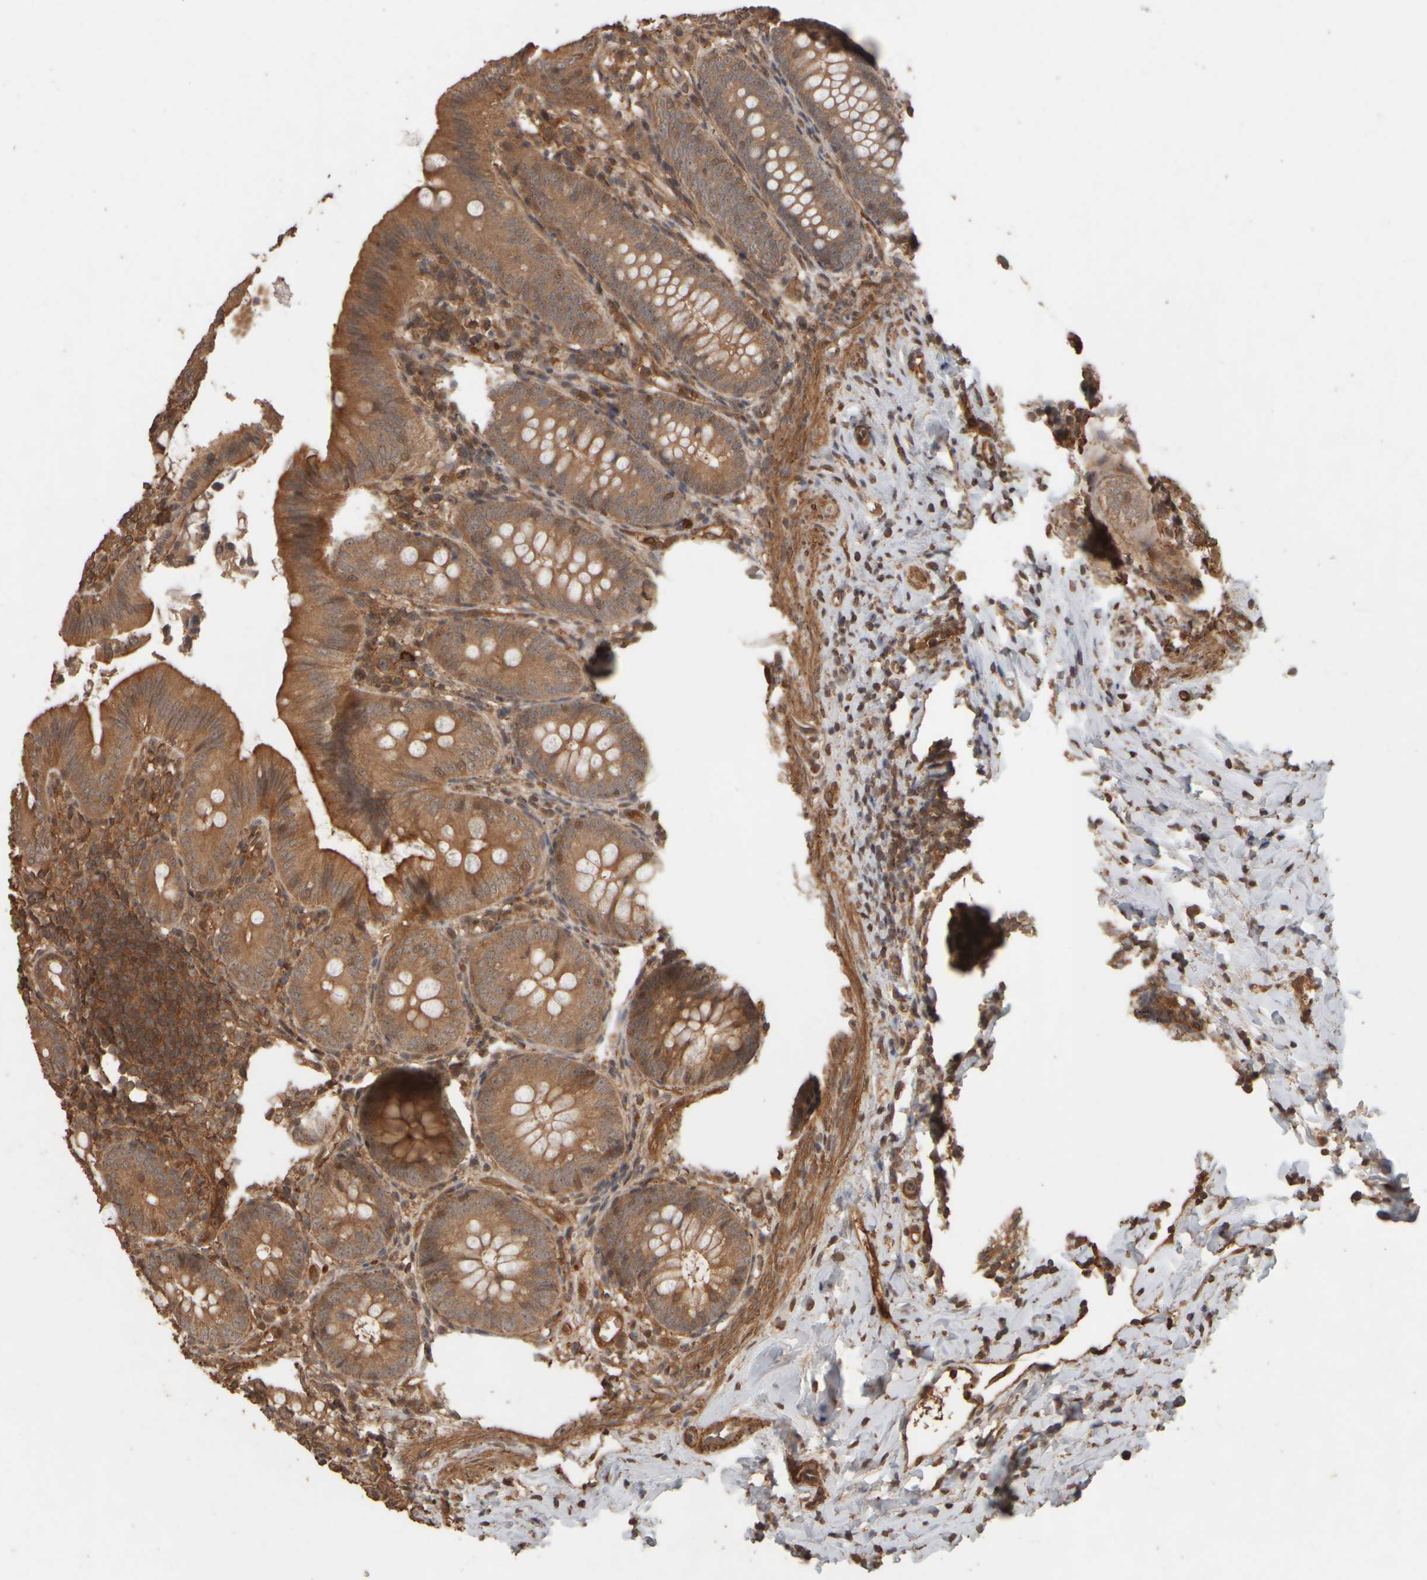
{"staining": {"intensity": "moderate", "quantity": ">75%", "location": "cytoplasmic/membranous,nuclear"}, "tissue": "appendix", "cell_type": "Glandular cells", "image_type": "normal", "snomed": [{"axis": "morphology", "description": "Normal tissue, NOS"}, {"axis": "topography", "description": "Appendix"}], "caption": "Unremarkable appendix was stained to show a protein in brown. There is medium levels of moderate cytoplasmic/membranous,nuclear expression in approximately >75% of glandular cells.", "gene": "SPHK1", "patient": {"sex": "male", "age": 1}}